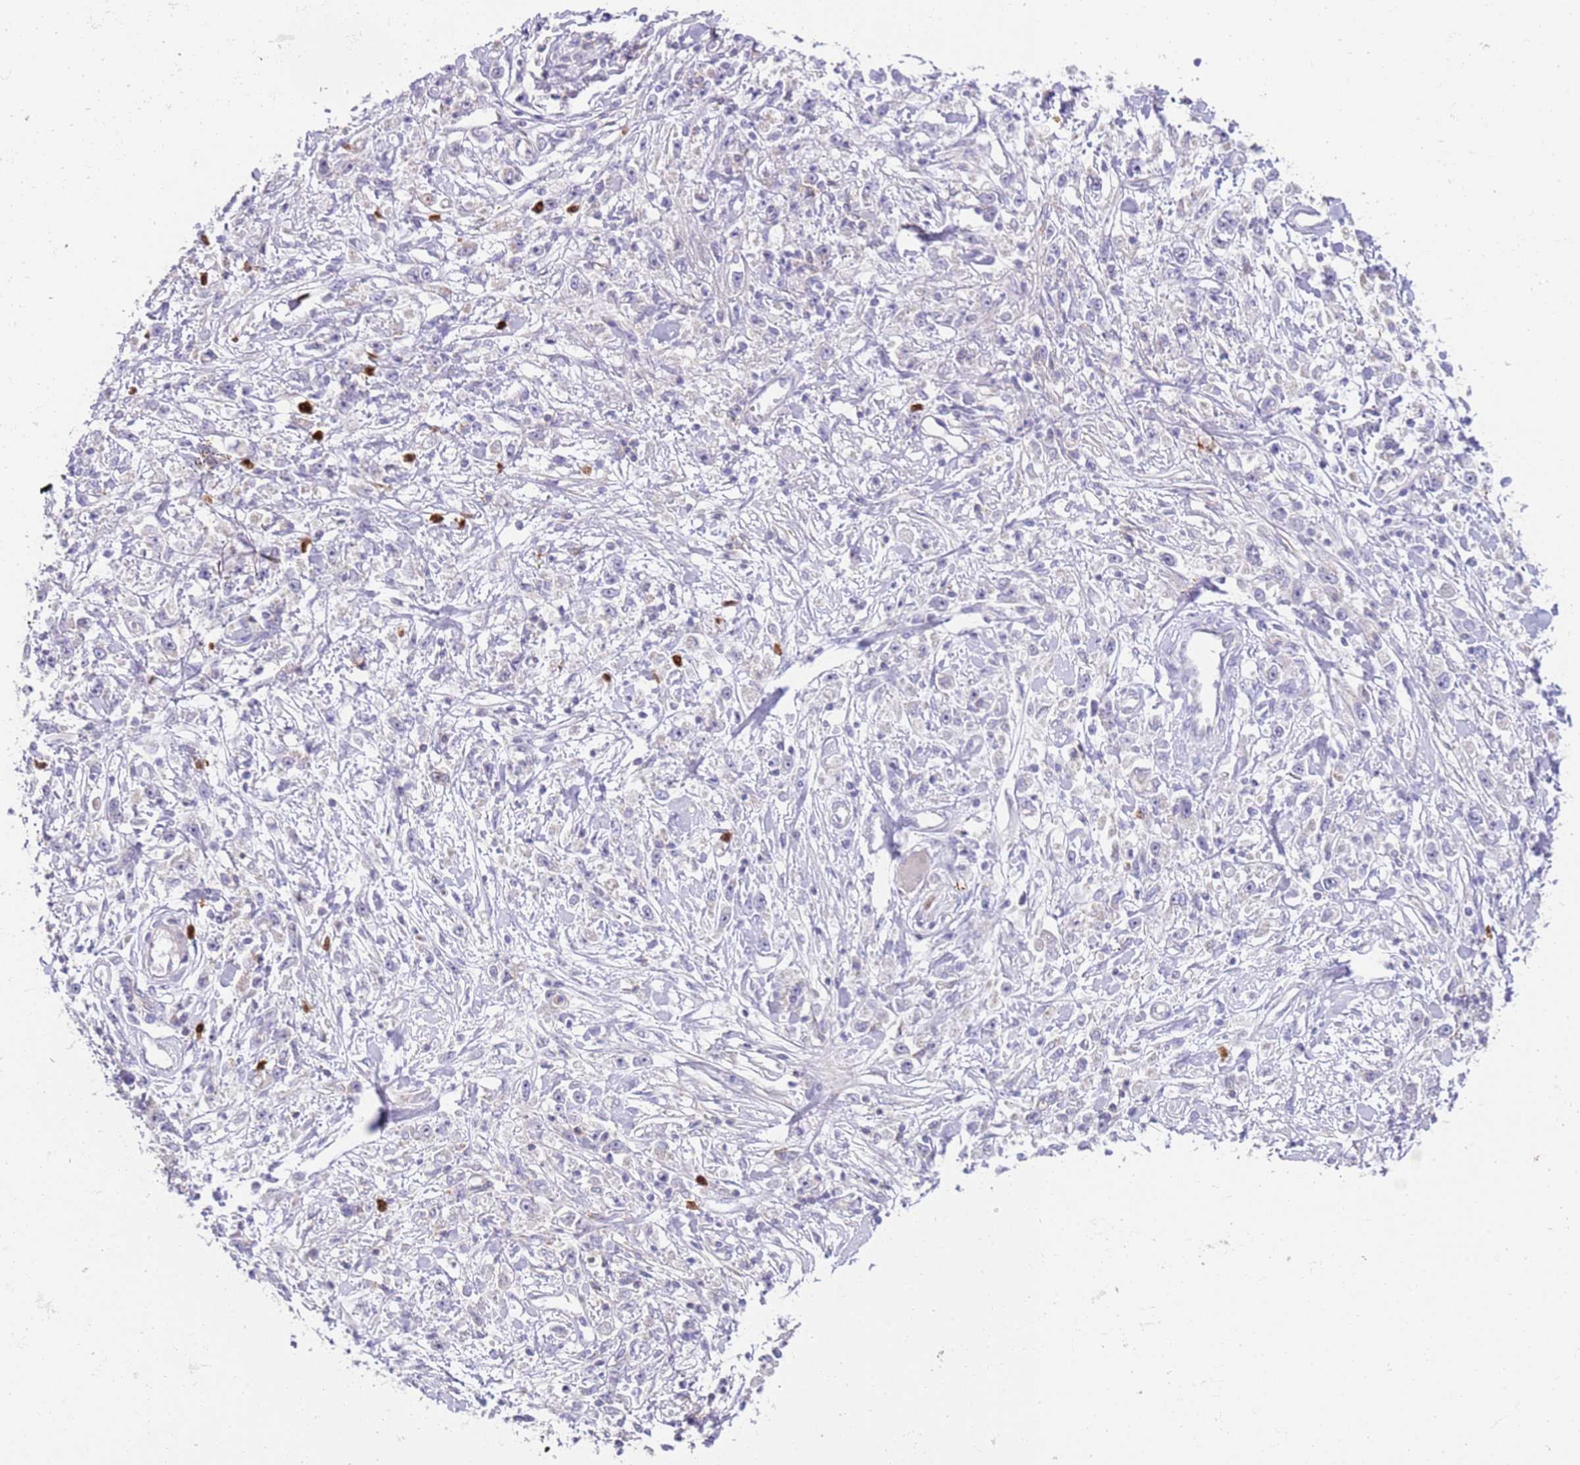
{"staining": {"intensity": "negative", "quantity": "none", "location": "none"}, "tissue": "stomach cancer", "cell_type": "Tumor cells", "image_type": "cancer", "snomed": [{"axis": "morphology", "description": "Adenocarcinoma, NOS"}, {"axis": "topography", "description": "Stomach"}], "caption": "The micrograph displays no significant positivity in tumor cells of adenocarcinoma (stomach).", "gene": "STK25", "patient": {"sex": "female", "age": 59}}